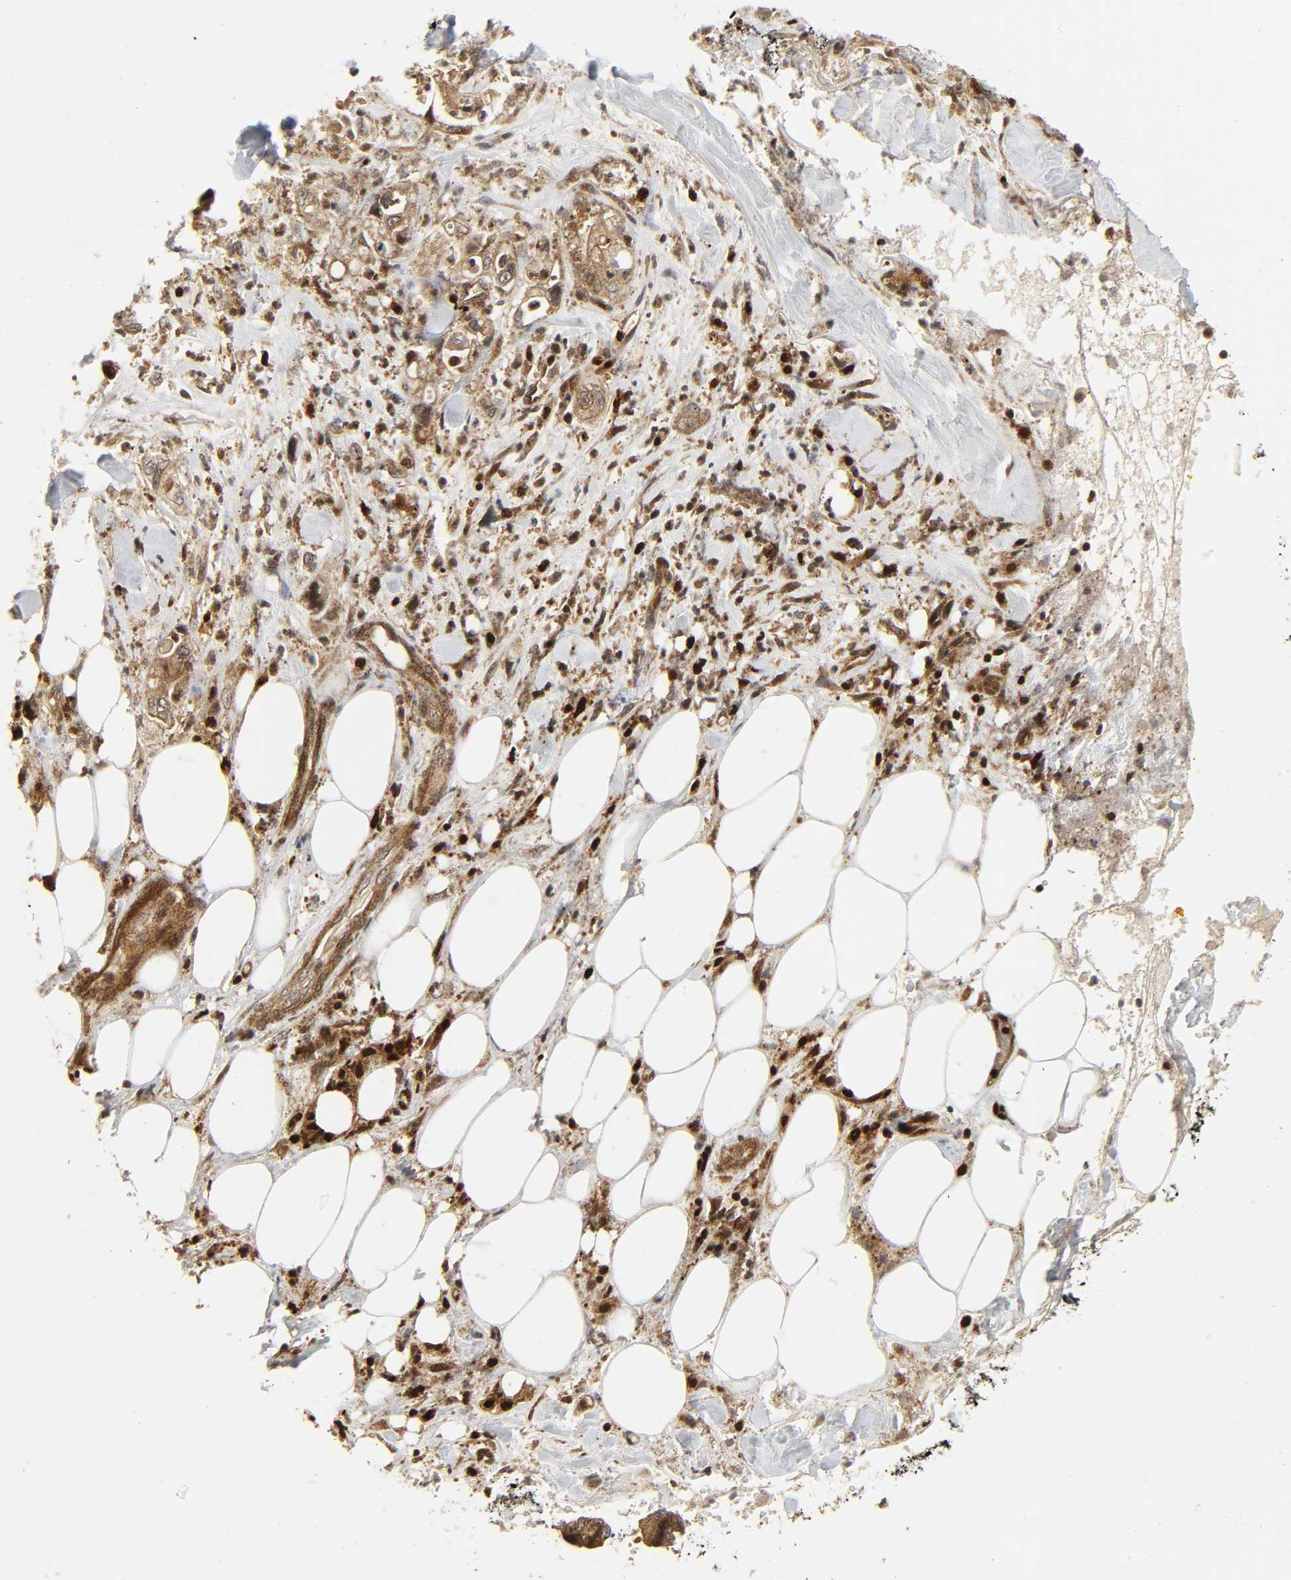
{"staining": {"intensity": "moderate", "quantity": ">75%", "location": "cytoplasmic/membranous"}, "tissue": "pancreatic cancer", "cell_type": "Tumor cells", "image_type": "cancer", "snomed": [{"axis": "morphology", "description": "Adenocarcinoma, NOS"}, {"axis": "topography", "description": "Pancreas"}], "caption": "Protein expression analysis of pancreatic cancer exhibits moderate cytoplasmic/membranous expression in about >75% of tumor cells.", "gene": "CHUK", "patient": {"sex": "male", "age": 70}}